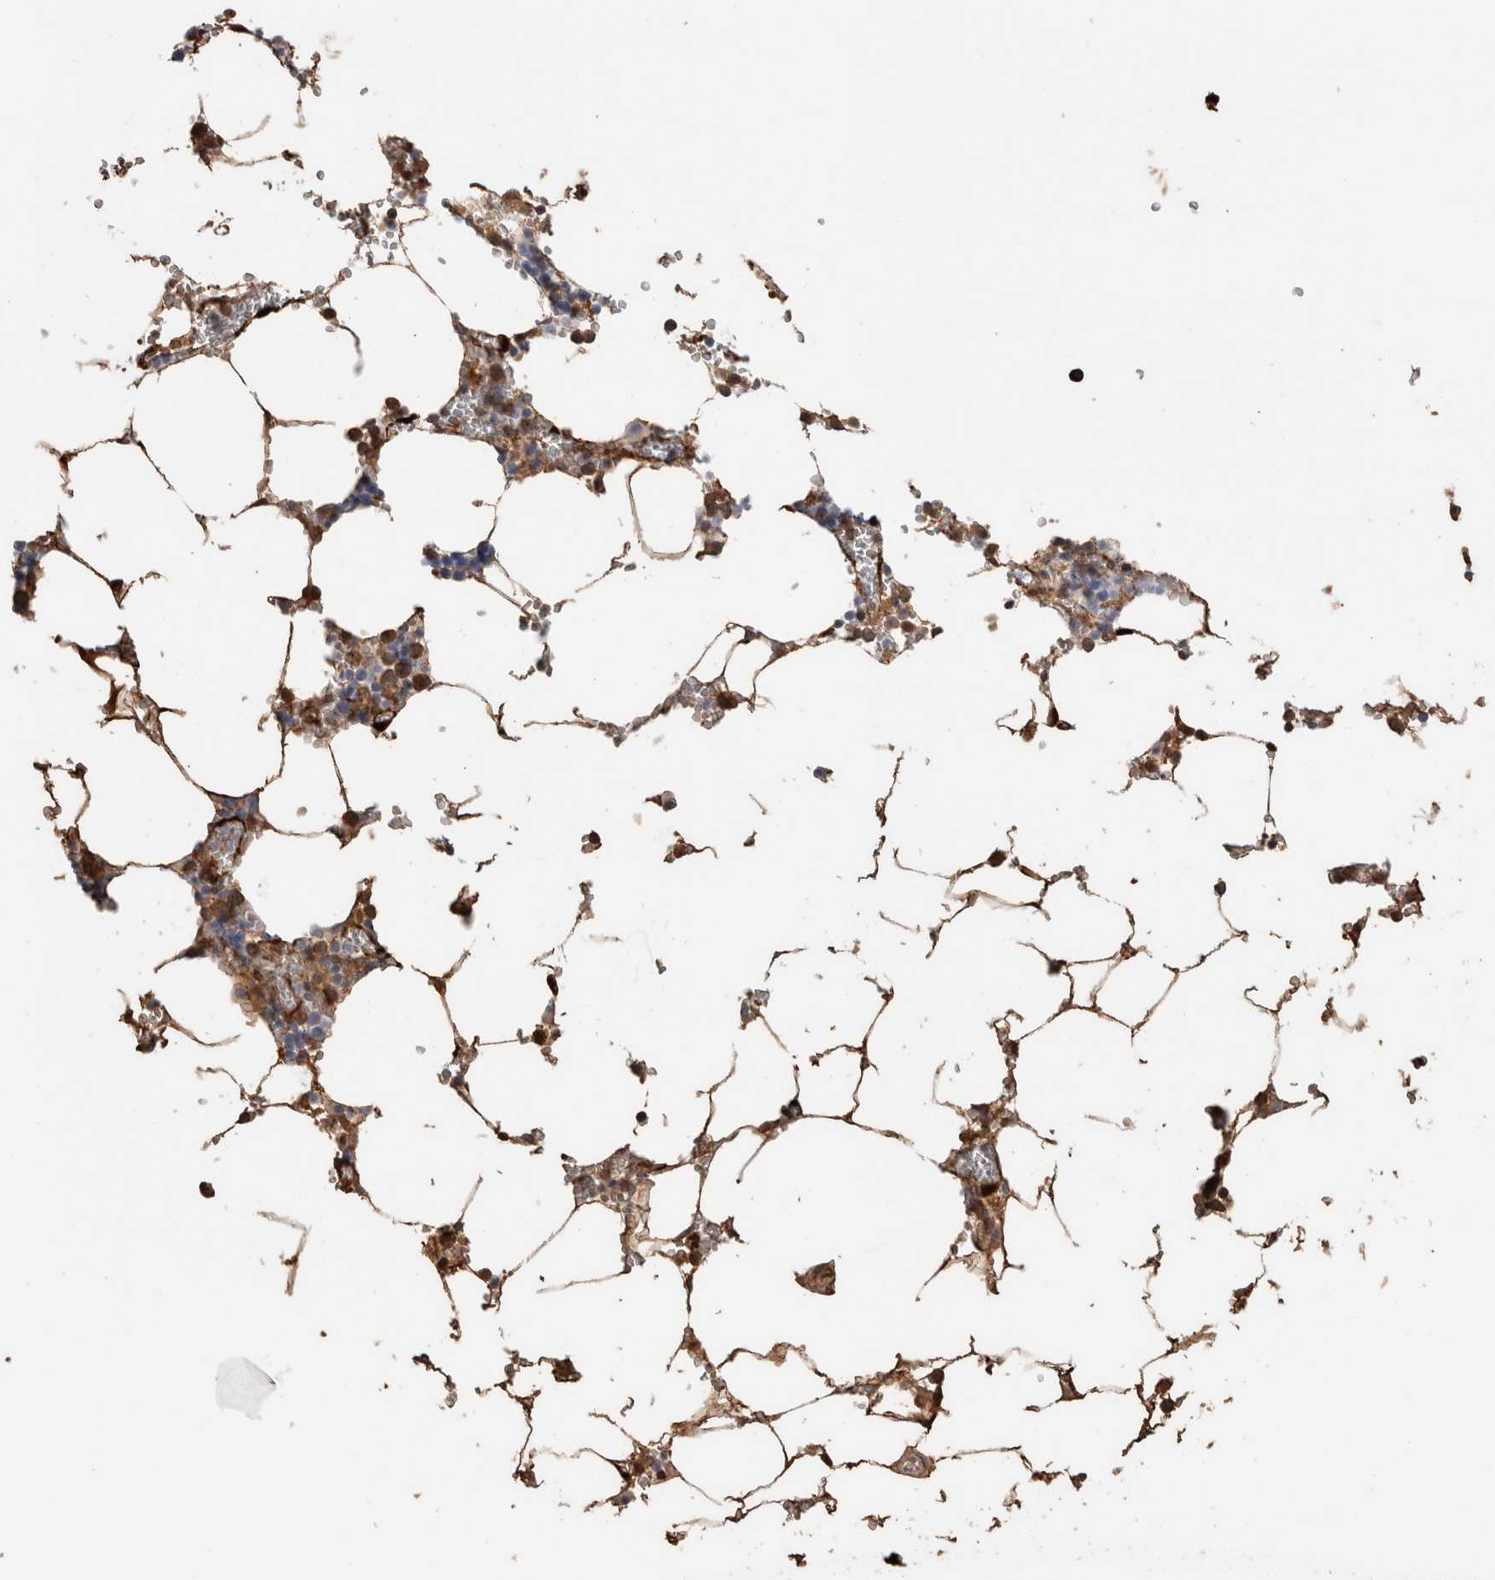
{"staining": {"intensity": "moderate", "quantity": ">75%", "location": "cytoplasmic/membranous"}, "tissue": "bone marrow", "cell_type": "Hematopoietic cells", "image_type": "normal", "snomed": [{"axis": "morphology", "description": "Normal tissue, NOS"}, {"axis": "topography", "description": "Bone marrow"}], "caption": "Bone marrow was stained to show a protein in brown. There is medium levels of moderate cytoplasmic/membranous staining in about >75% of hematopoietic cells. The protein of interest is stained brown, and the nuclei are stained in blue (DAB (3,3'-diaminobenzidine) IHC with brightfield microscopy, high magnification).", "gene": "FABP4", "patient": {"sex": "male", "age": 70}}